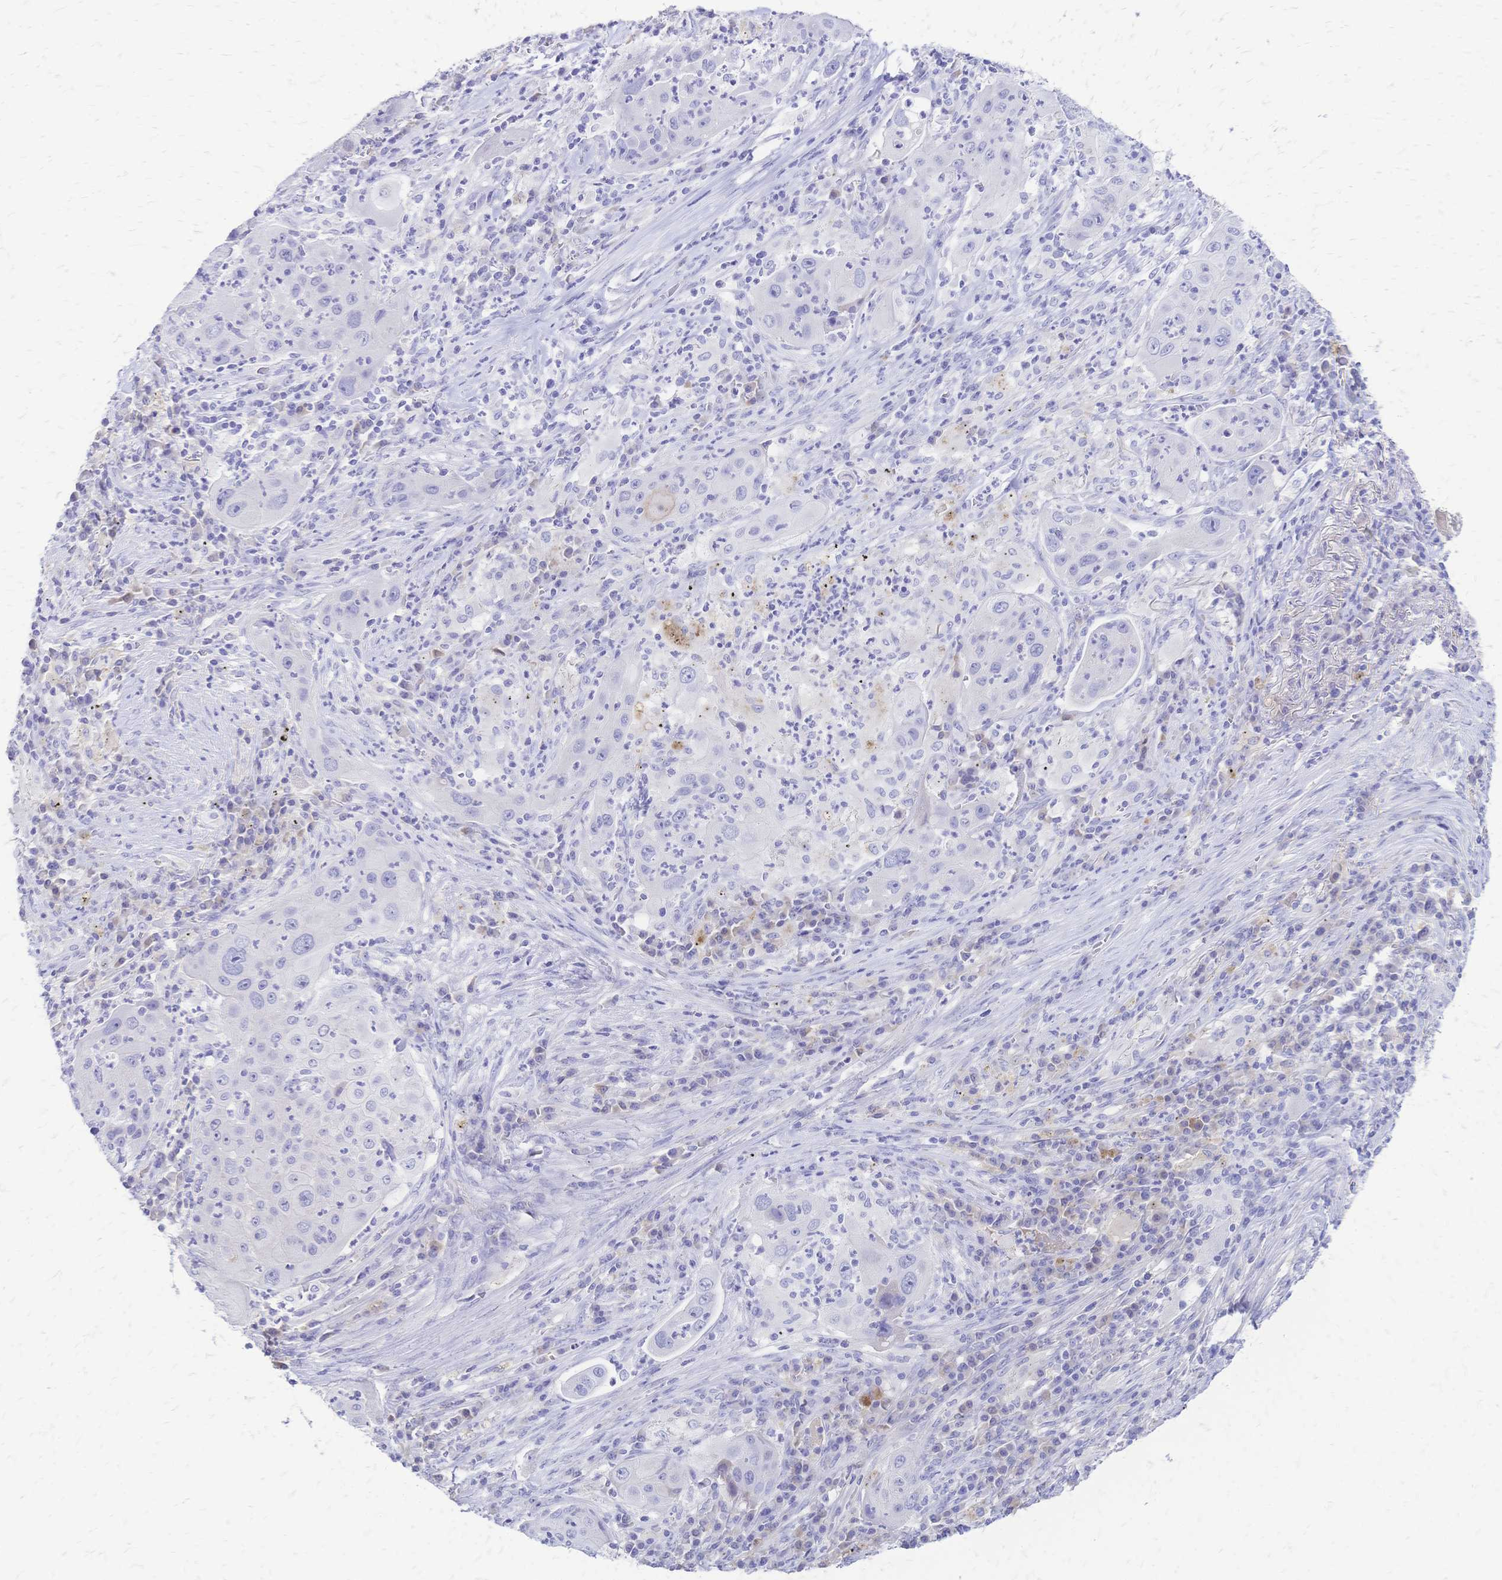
{"staining": {"intensity": "negative", "quantity": "none", "location": "none"}, "tissue": "lung cancer", "cell_type": "Tumor cells", "image_type": "cancer", "snomed": [{"axis": "morphology", "description": "Squamous cell carcinoma, NOS"}, {"axis": "topography", "description": "Lung"}], "caption": "Protein analysis of squamous cell carcinoma (lung) shows no significant staining in tumor cells.", "gene": "FA2H", "patient": {"sex": "female", "age": 59}}